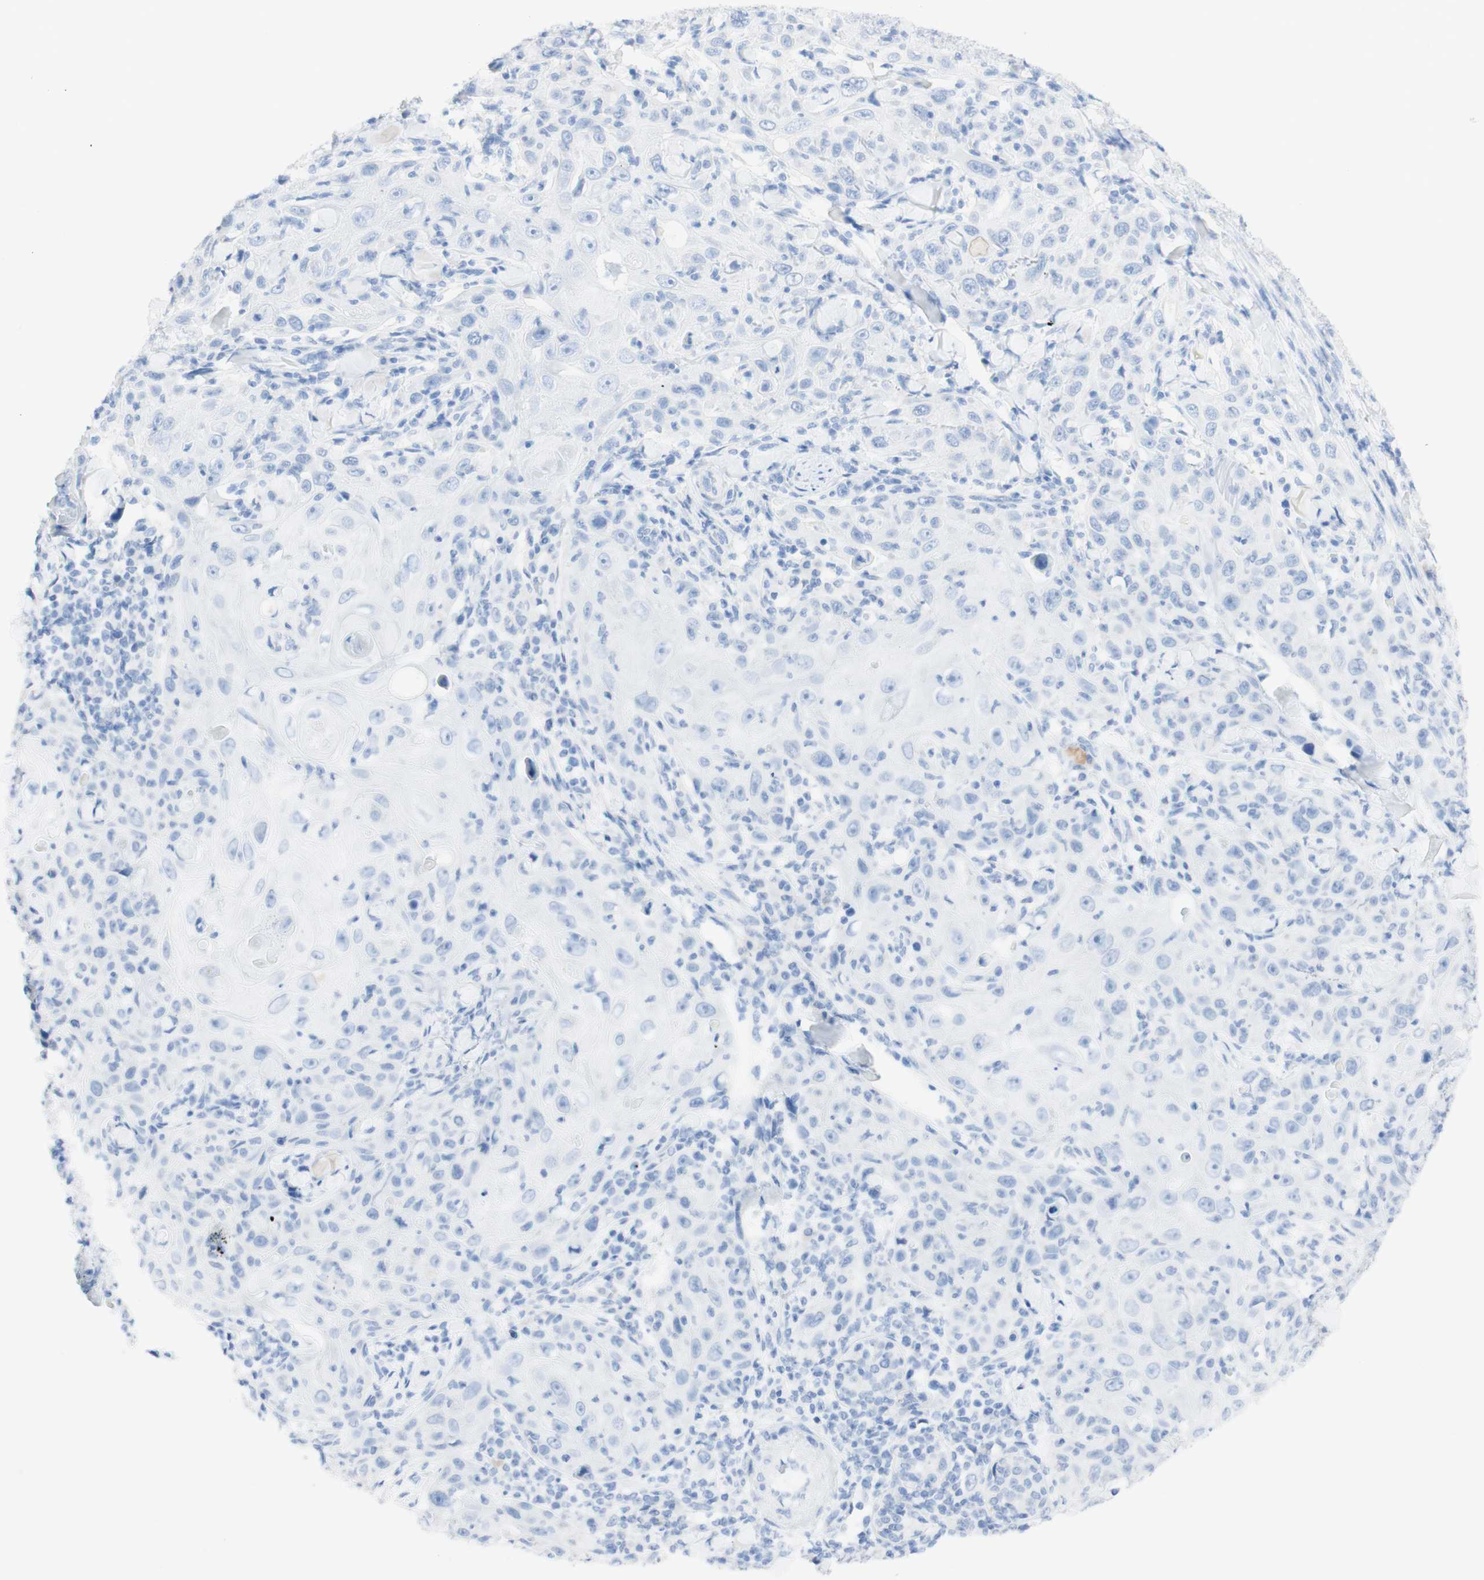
{"staining": {"intensity": "negative", "quantity": "none", "location": "none"}, "tissue": "skin cancer", "cell_type": "Tumor cells", "image_type": "cancer", "snomed": [{"axis": "morphology", "description": "Squamous cell carcinoma, NOS"}, {"axis": "topography", "description": "Skin"}], "caption": "Tumor cells are negative for protein expression in human skin squamous cell carcinoma. (Brightfield microscopy of DAB (3,3'-diaminobenzidine) immunohistochemistry (IHC) at high magnification).", "gene": "TPO", "patient": {"sex": "female", "age": 88}}